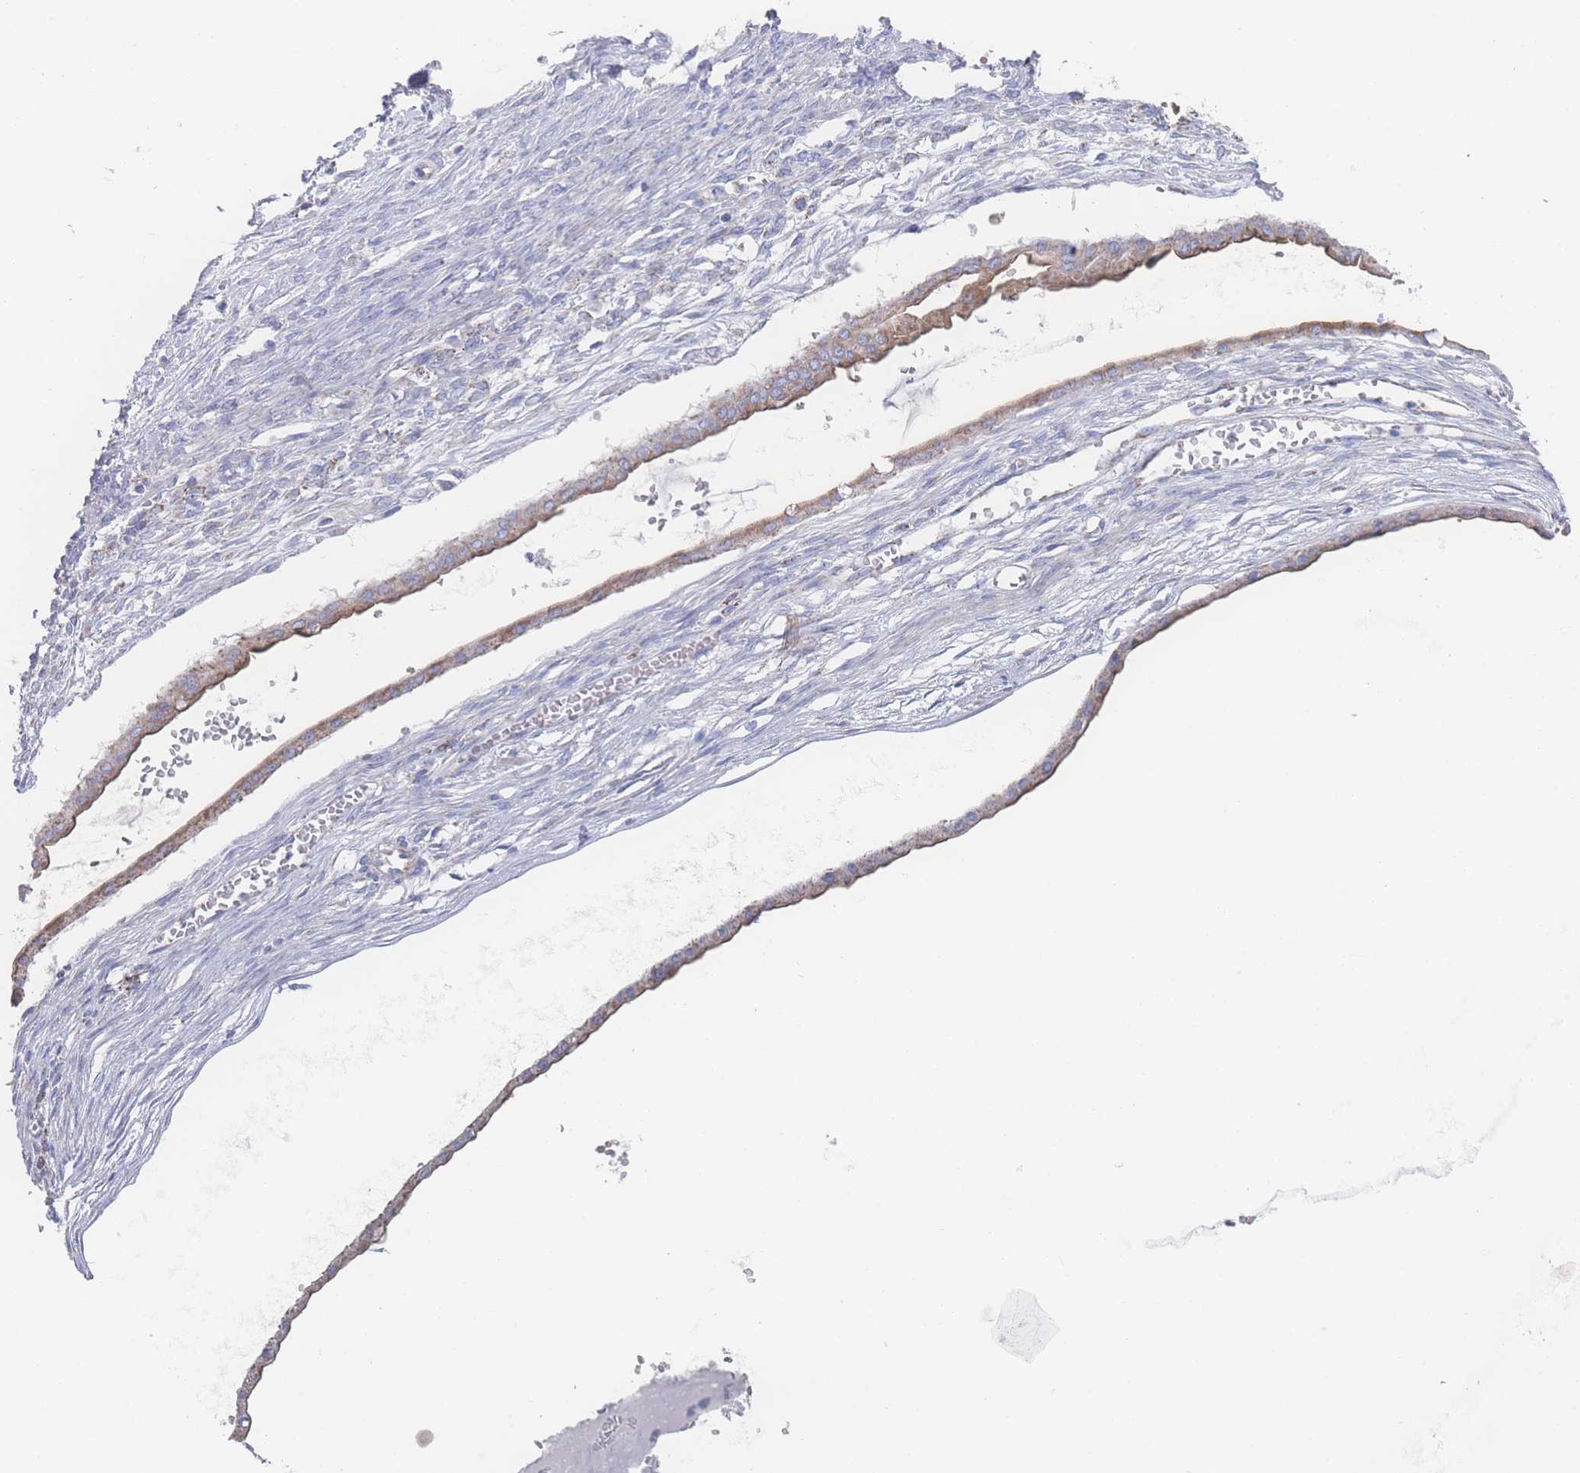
{"staining": {"intensity": "moderate", "quantity": ">75%", "location": "cytoplasmic/membranous"}, "tissue": "ovarian cancer", "cell_type": "Tumor cells", "image_type": "cancer", "snomed": [{"axis": "morphology", "description": "Cystadenocarcinoma, mucinous, NOS"}, {"axis": "topography", "description": "Ovary"}], "caption": "Approximately >75% of tumor cells in human ovarian mucinous cystadenocarcinoma demonstrate moderate cytoplasmic/membranous protein staining as visualized by brown immunohistochemical staining.", "gene": "SNPH", "patient": {"sex": "female", "age": 73}}